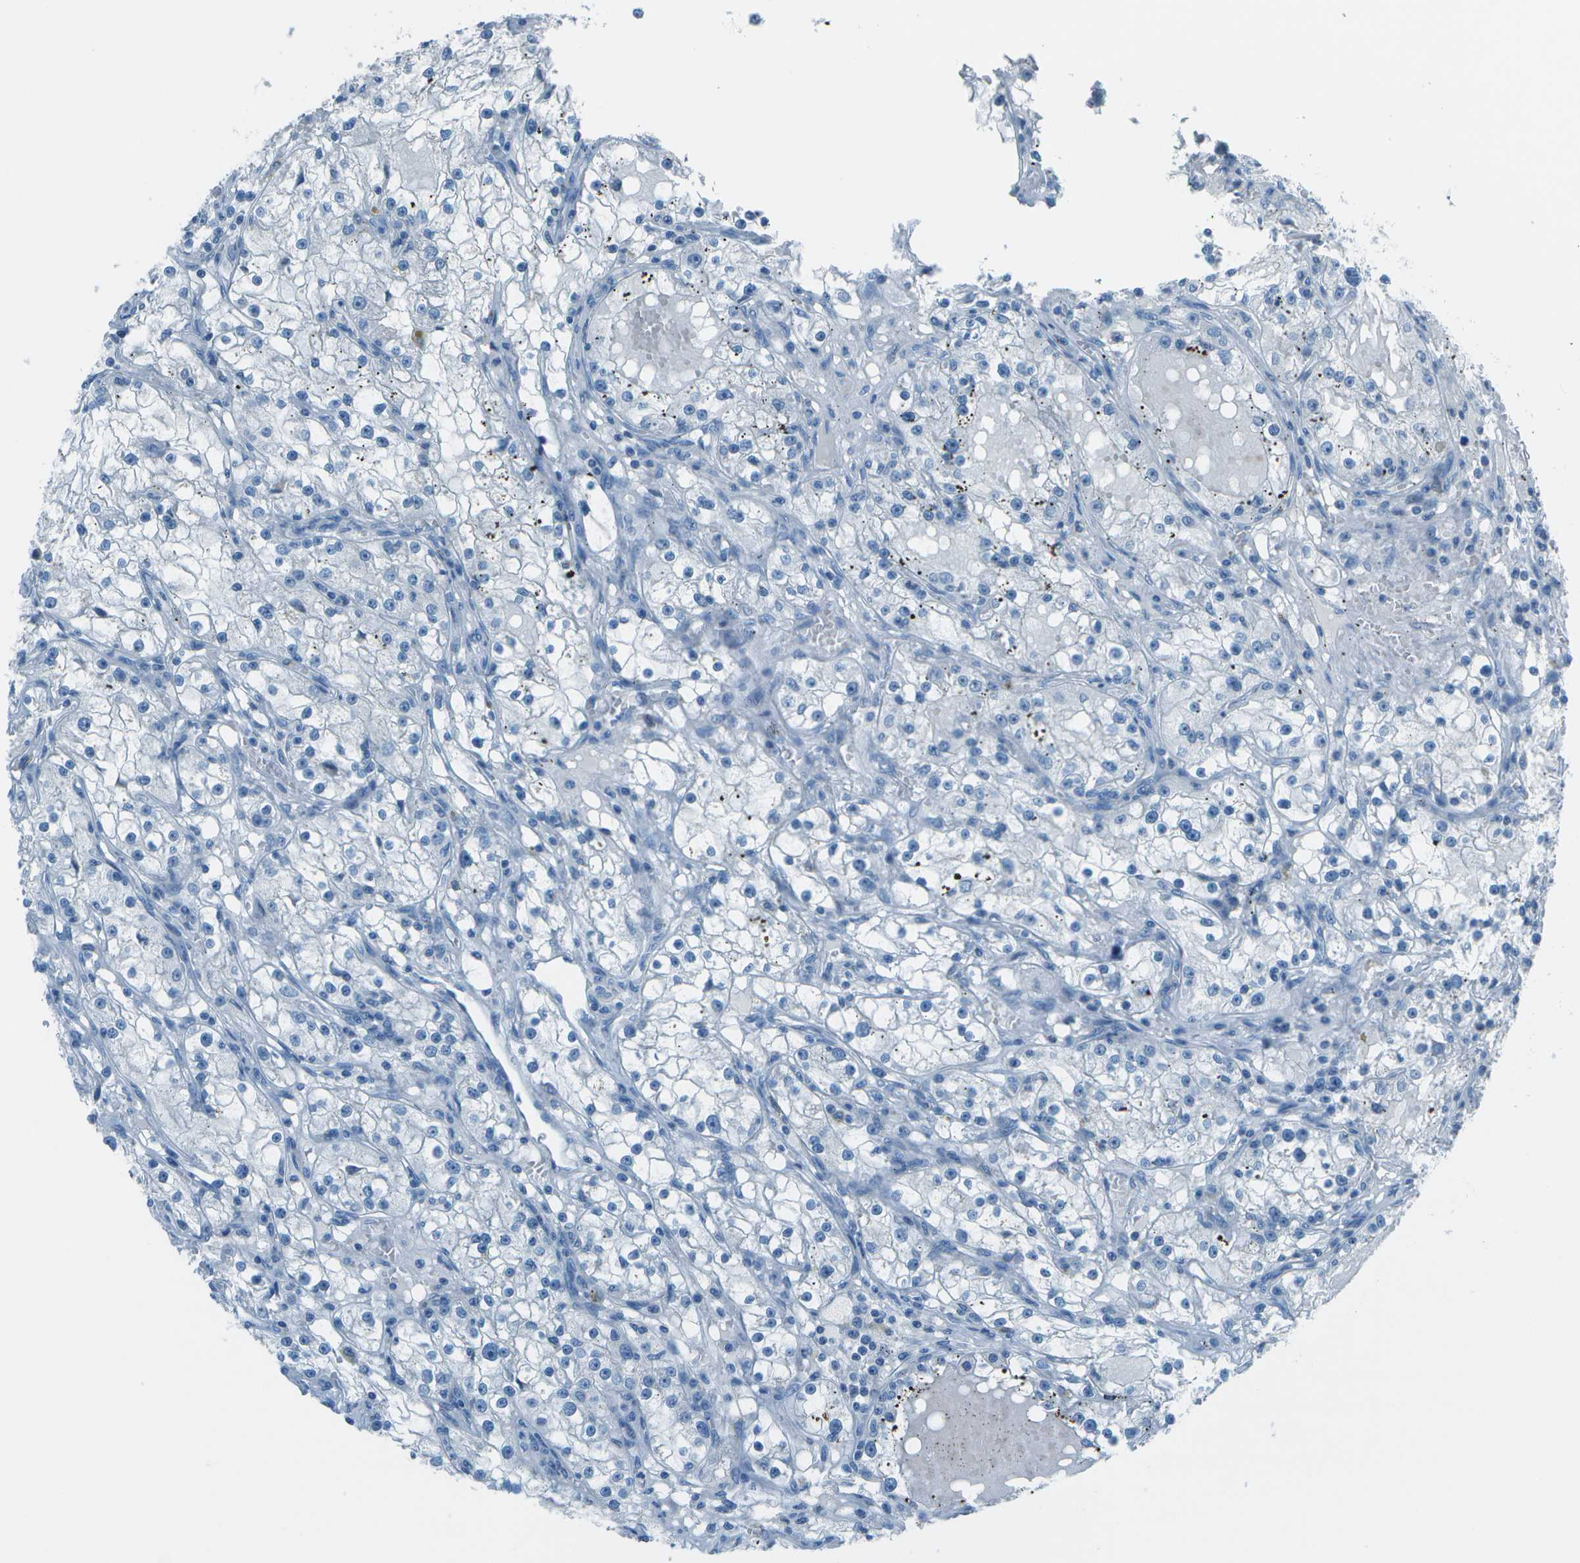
{"staining": {"intensity": "negative", "quantity": "none", "location": "none"}, "tissue": "renal cancer", "cell_type": "Tumor cells", "image_type": "cancer", "snomed": [{"axis": "morphology", "description": "Adenocarcinoma, NOS"}, {"axis": "topography", "description": "Kidney"}], "caption": "A high-resolution image shows immunohistochemistry (IHC) staining of renal cancer (adenocarcinoma), which reveals no significant positivity in tumor cells.", "gene": "FGF1", "patient": {"sex": "male", "age": 56}}